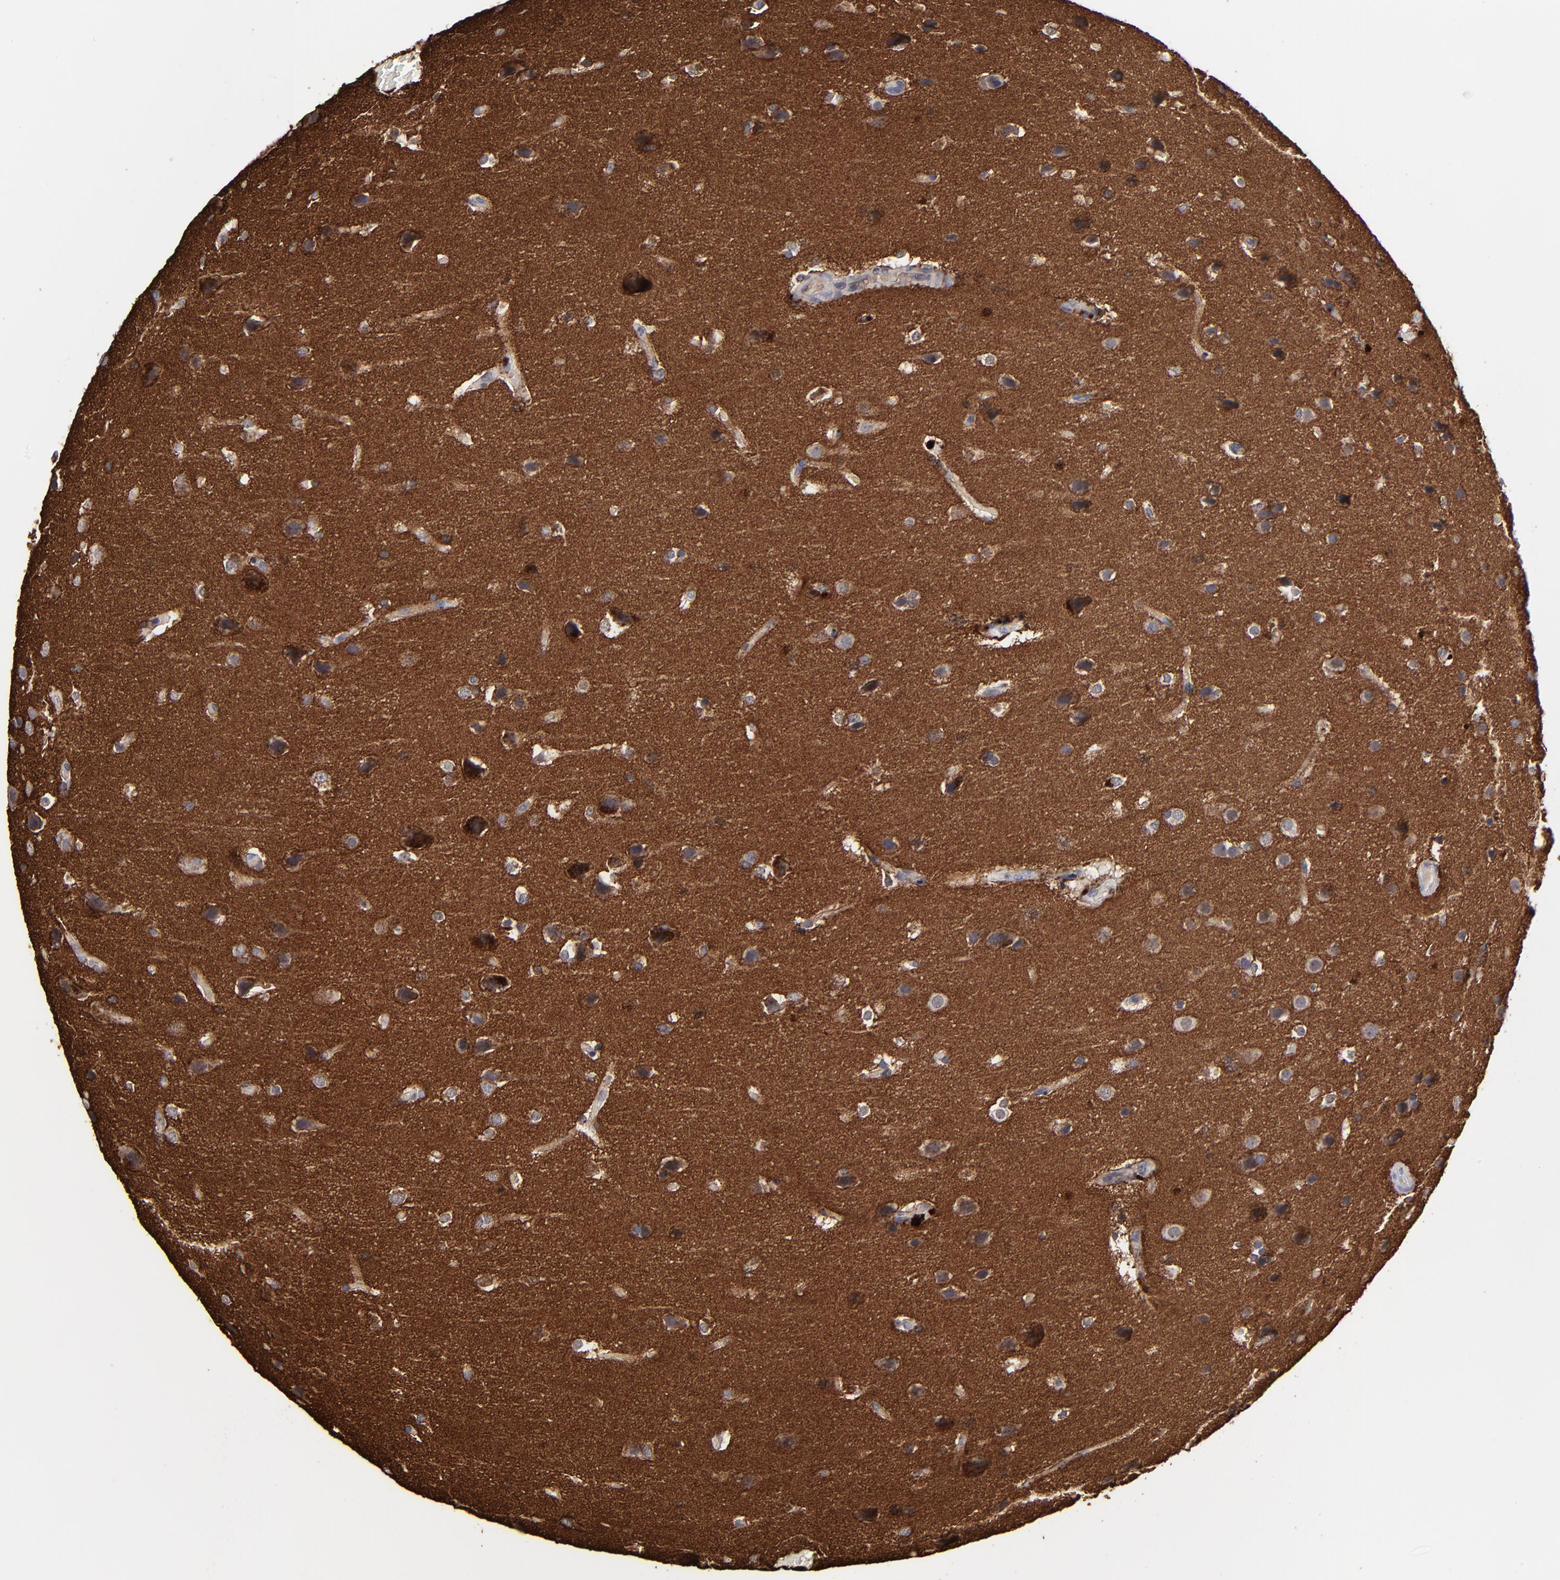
{"staining": {"intensity": "weak", "quantity": "<25%", "location": "cytoplasmic/membranous"}, "tissue": "glioma", "cell_type": "Tumor cells", "image_type": "cancer", "snomed": [{"axis": "morphology", "description": "Glioma, malignant, Low grade"}, {"axis": "topography", "description": "Cerebral cortex"}], "caption": "An image of glioma stained for a protein shows no brown staining in tumor cells.", "gene": "GPM6B", "patient": {"sex": "female", "age": 47}}